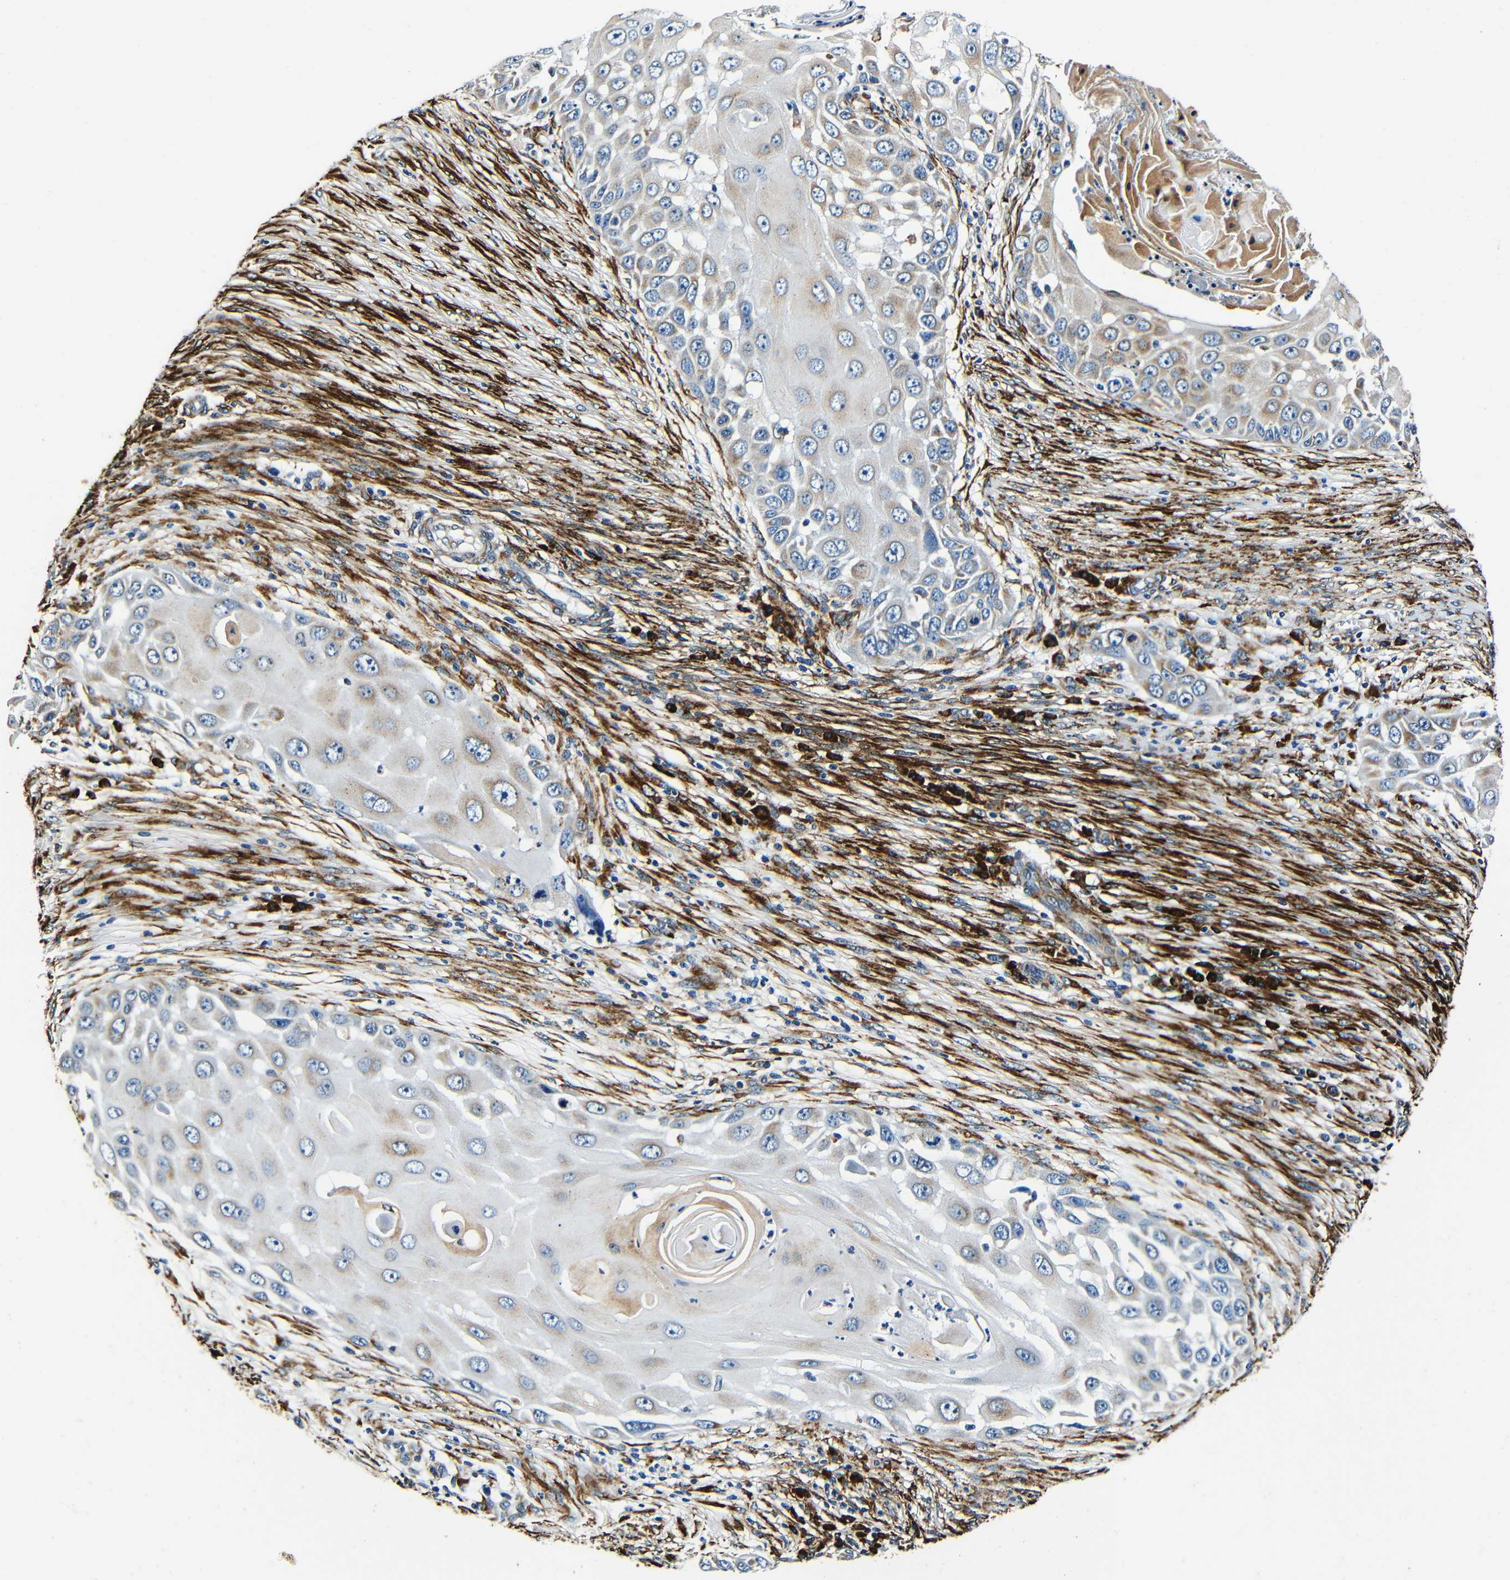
{"staining": {"intensity": "weak", "quantity": "25%-75%", "location": "cytoplasmic/membranous"}, "tissue": "skin cancer", "cell_type": "Tumor cells", "image_type": "cancer", "snomed": [{"axis": "morphology", "description": "Squamous cell carcinoma, NOS"}, {"axis": "topography", "description": "Skin"}], "caption": "A brown stain highlights weak cytoplasmic/membranous positivity of a protein in human skin squamous cell carcinoma tumor cells.", "gene": "RRBP1", "patient": {"sex": "female", "age": 44}}